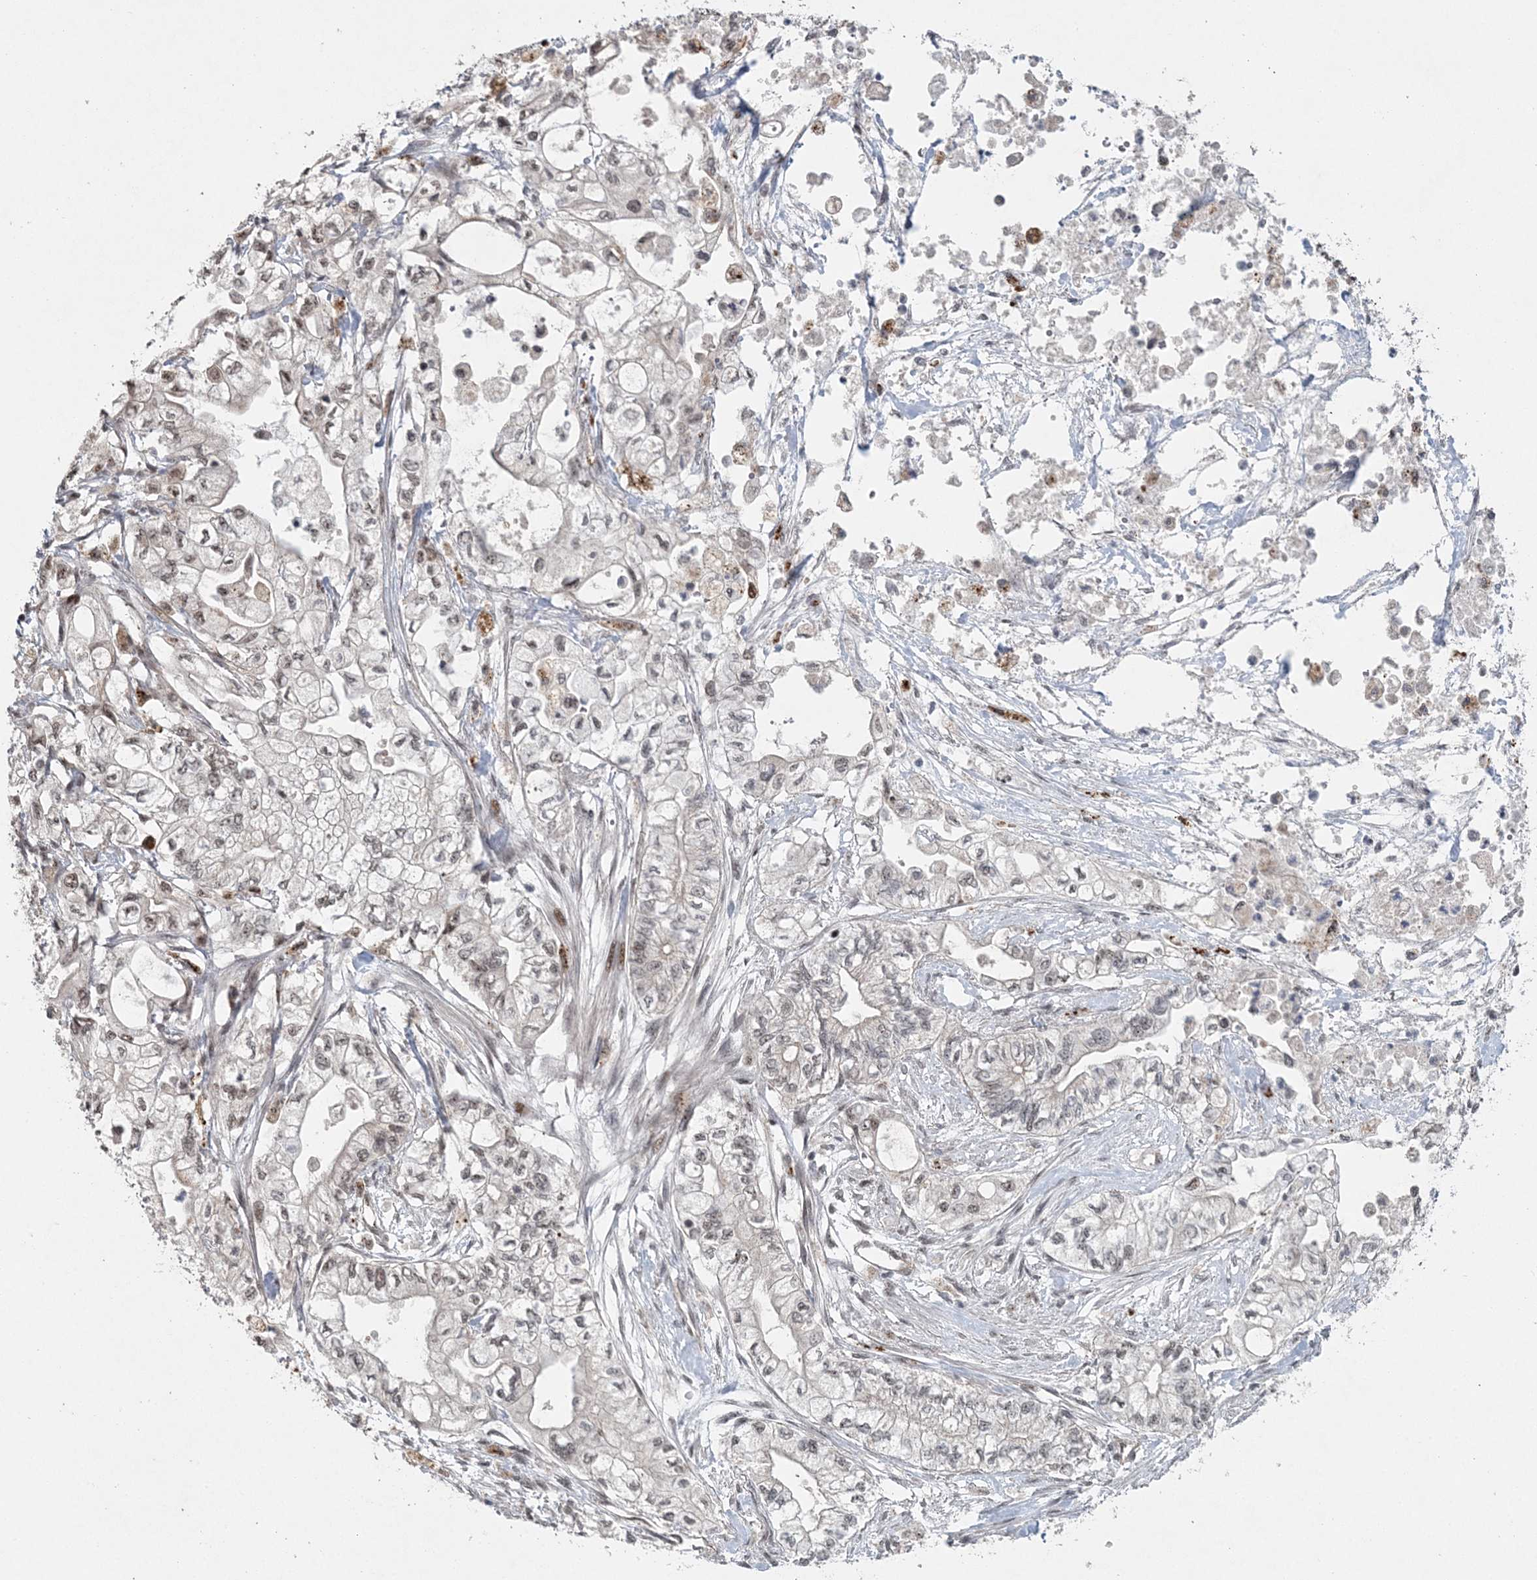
{"staining": {"intensity": "moderate", "quantity": "25%-75%", "location": "nuclear"}, "tissue": "pancreatic cancer", "cell_type": "Tumor cells", "image_type": "cancer", "snomed": [{"axis": "morphology", "description": "Adenocarcinoma, NOS"}, {"axis": "topography", "description": "Pancreas"}], "caption": "Immunohistochemical staining of adenocarcinoma (pancreatic) demonstrates medium levels of moderate nuclear positivity in approximately 25%-75% of tumor cells. The protein of interest is shown in brown color, while the nuclei are stained blue.", "gene": "CWC22", "patient": {"sex": "male", "age": 79}}